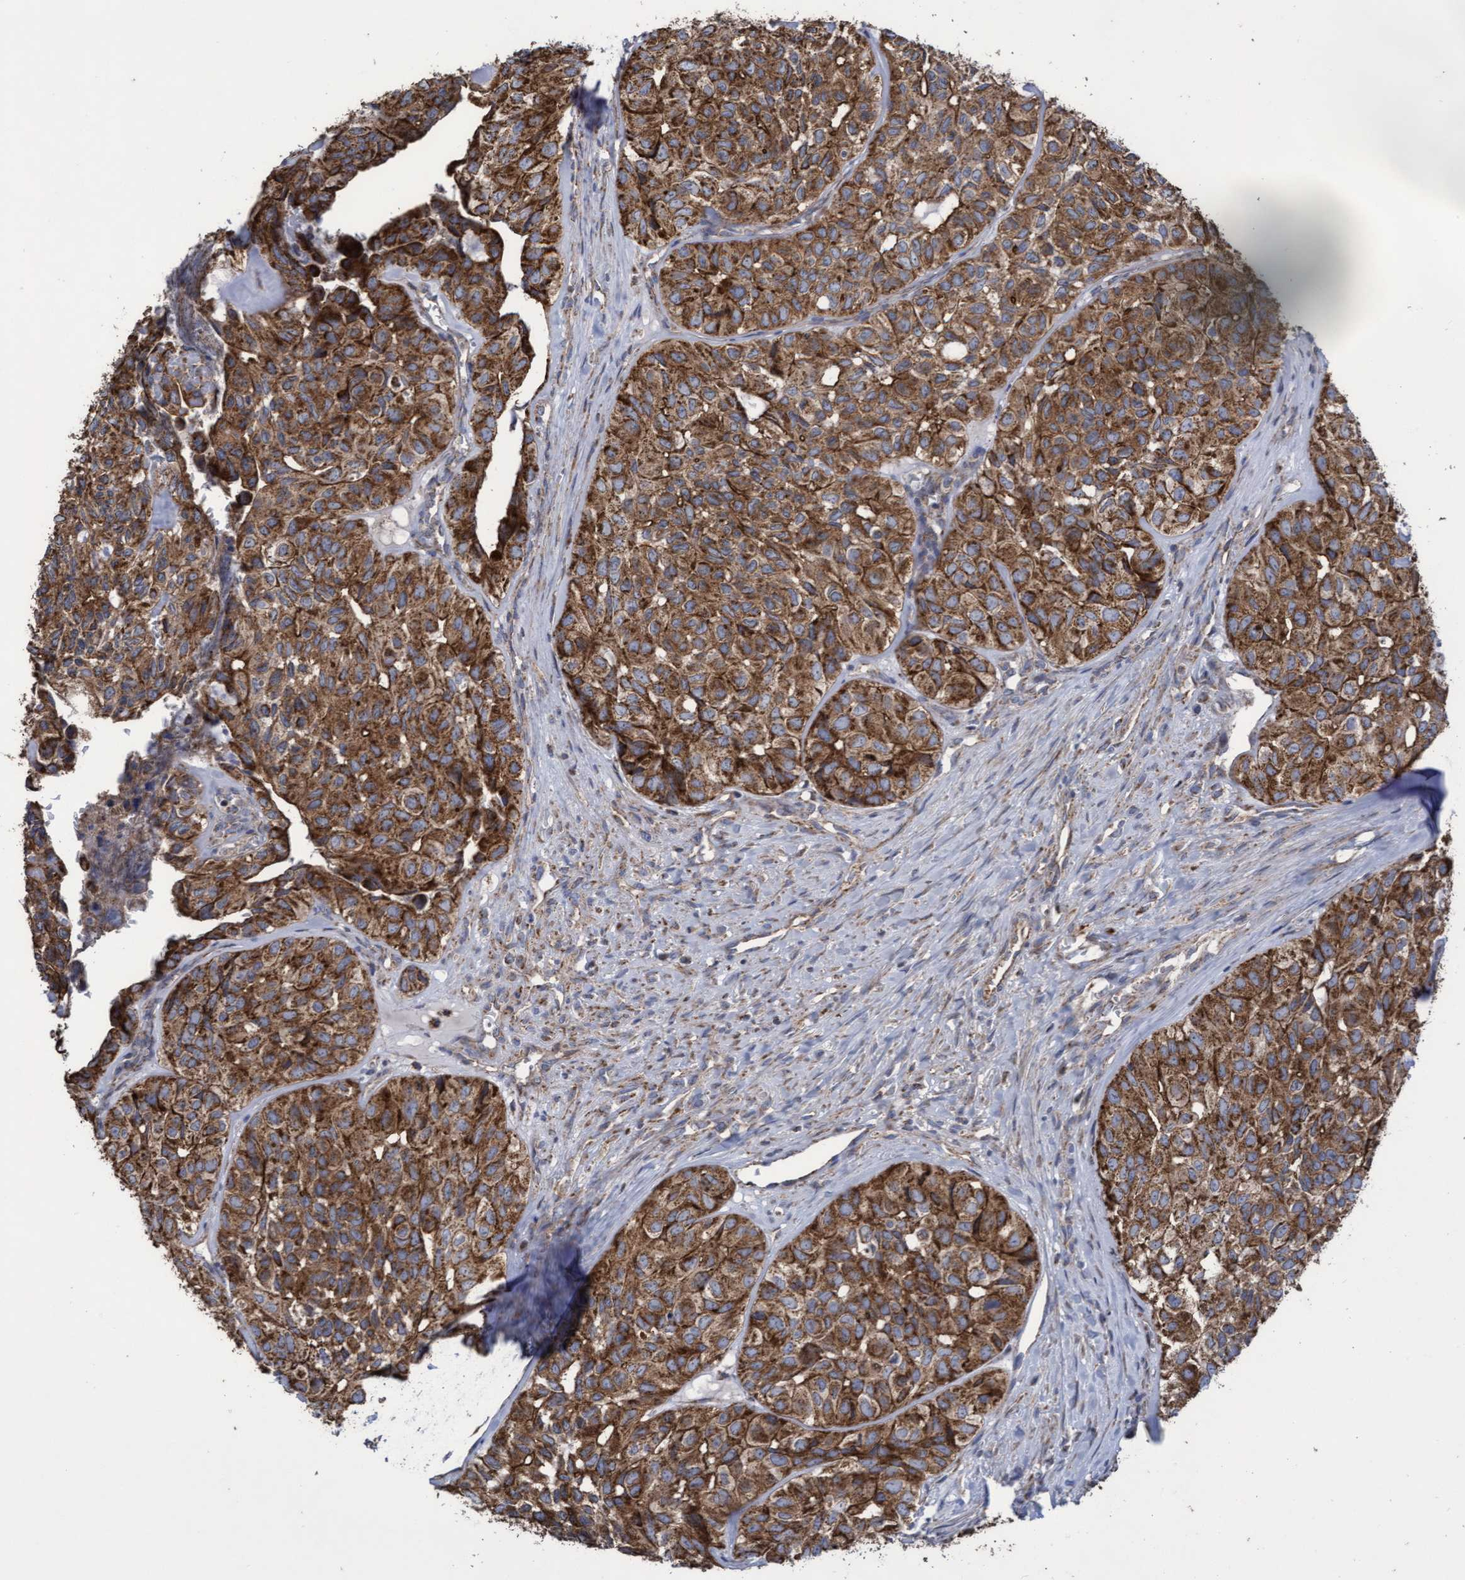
{"staining": {"intensity": "strong", "quantity": ">75%", "location": "cytoplasmic/membranous"}, "tissue": "head and neck cancer", "cell_type": "Tumor cells", "image_type": "cancer", "snomed": [{"axis": "morphology", "description": "Adenocarcinoma, NOS"}, {"axis": "topography", "description": "Salivary gland, NOS"}, {"axis": "topography", "description": "Head-Neck"}], "caption": "IHC histopathology image of neoplastic tissue: head and neck cancer stained using immunohistochemistry (IHC) reveals high levels of strong protein expression localized specifically in the cytoplasmic/membranous of tumor cells, appearing as a cytoplasmic/membranous brown color.", "gene": "COBL", "patient": {"sex": "female", "age": 76}}